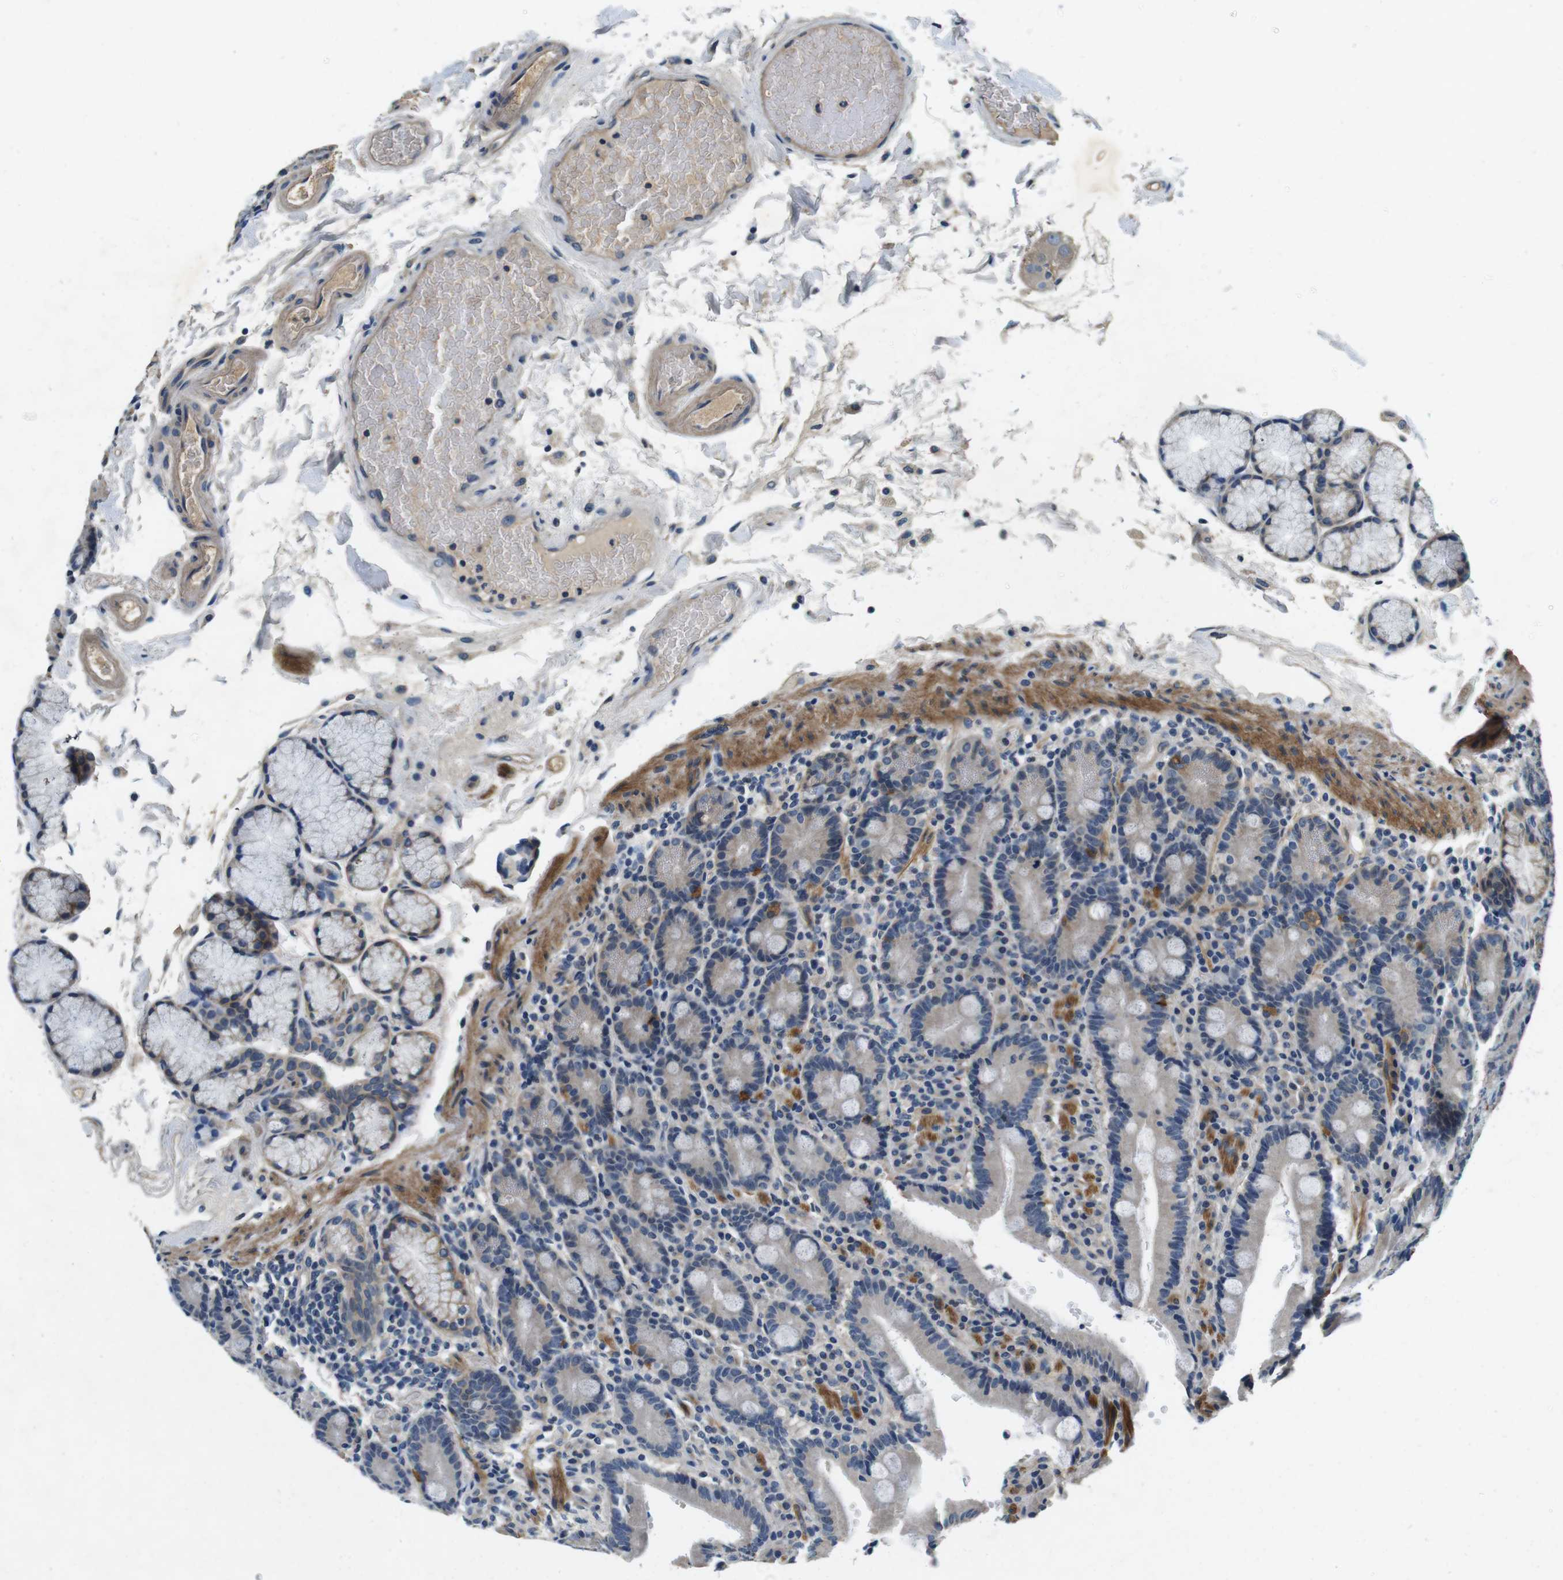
{"staining": {"intensity": "moderate", "quantity": "<25%", "location": "cytoplasmic/membranous"}, "tissue": "duodenum", "cell_type": "Glandular cells", "image_type": "normal", "snomed": [{"axis": "morphology", "description": "Normal tissue, NOS"}, {"axis": "topography", "description": "Small intestine, NOS"}], "caption": "This histopathology image reveals immunohistochemistry staining of benign human duodenum, with low moderate cytoplasmic/membranous positivity in approximately <25% of glandular cells.", "gene": "DTNA", "patient": {"sex": "female", "age": 71}}